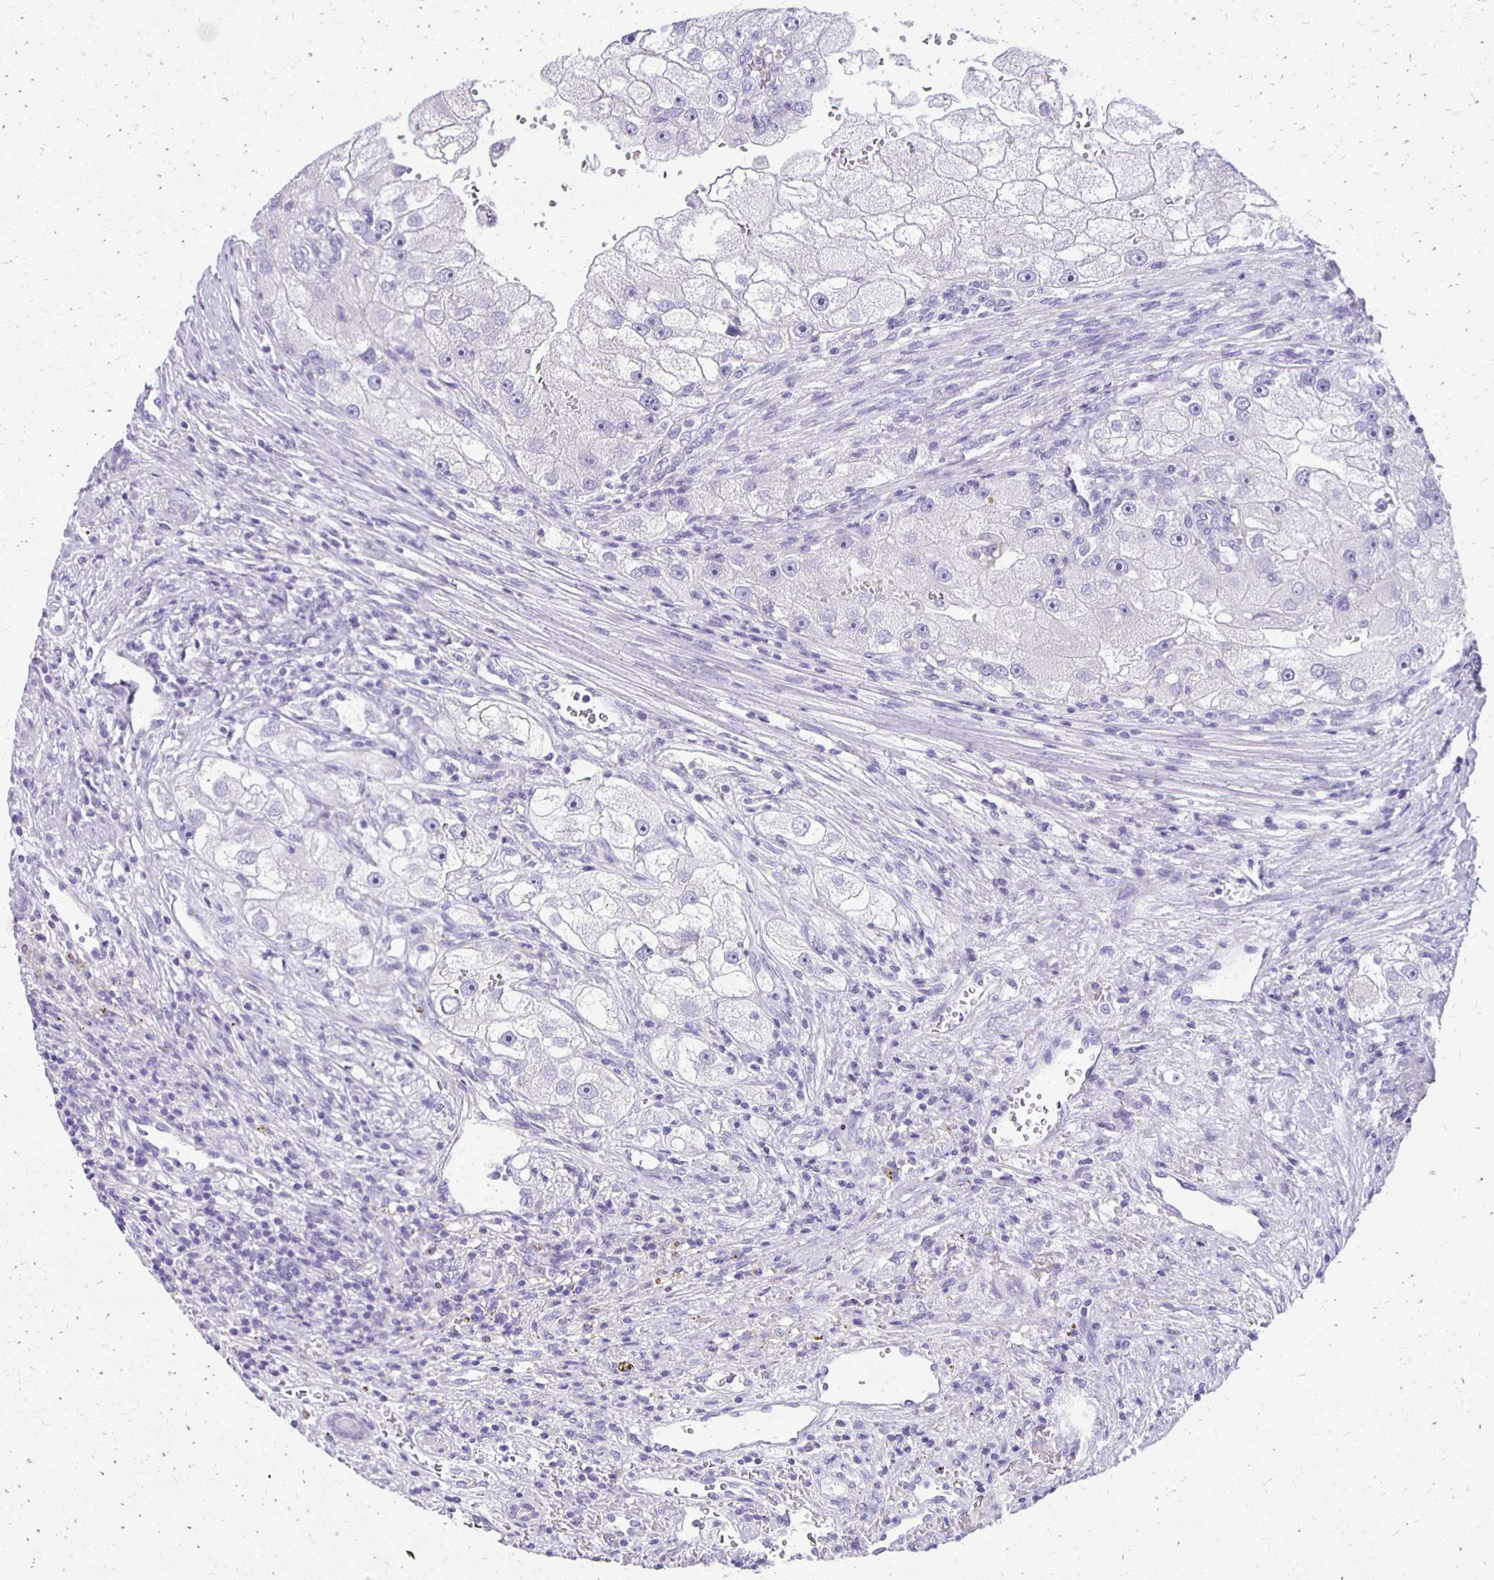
{"staining": {"intensity": "negative", "quantity": "none", "location": "none"}, "tissue": "renal cancer", "cell_type": "Tumor cells", "image_type": "cancer", "snomed": [{"axis": "morphology", "description": "Adenocarcinoma, NOS"}, {"axis": "topography", "description": "Kidney"}], "caption": "Tumor cells are negative for brown protein staining in renal cancer (adenocarcinoma).", "gene": "ANKRD45", "patient": {"sex": "male", "age": 63}}